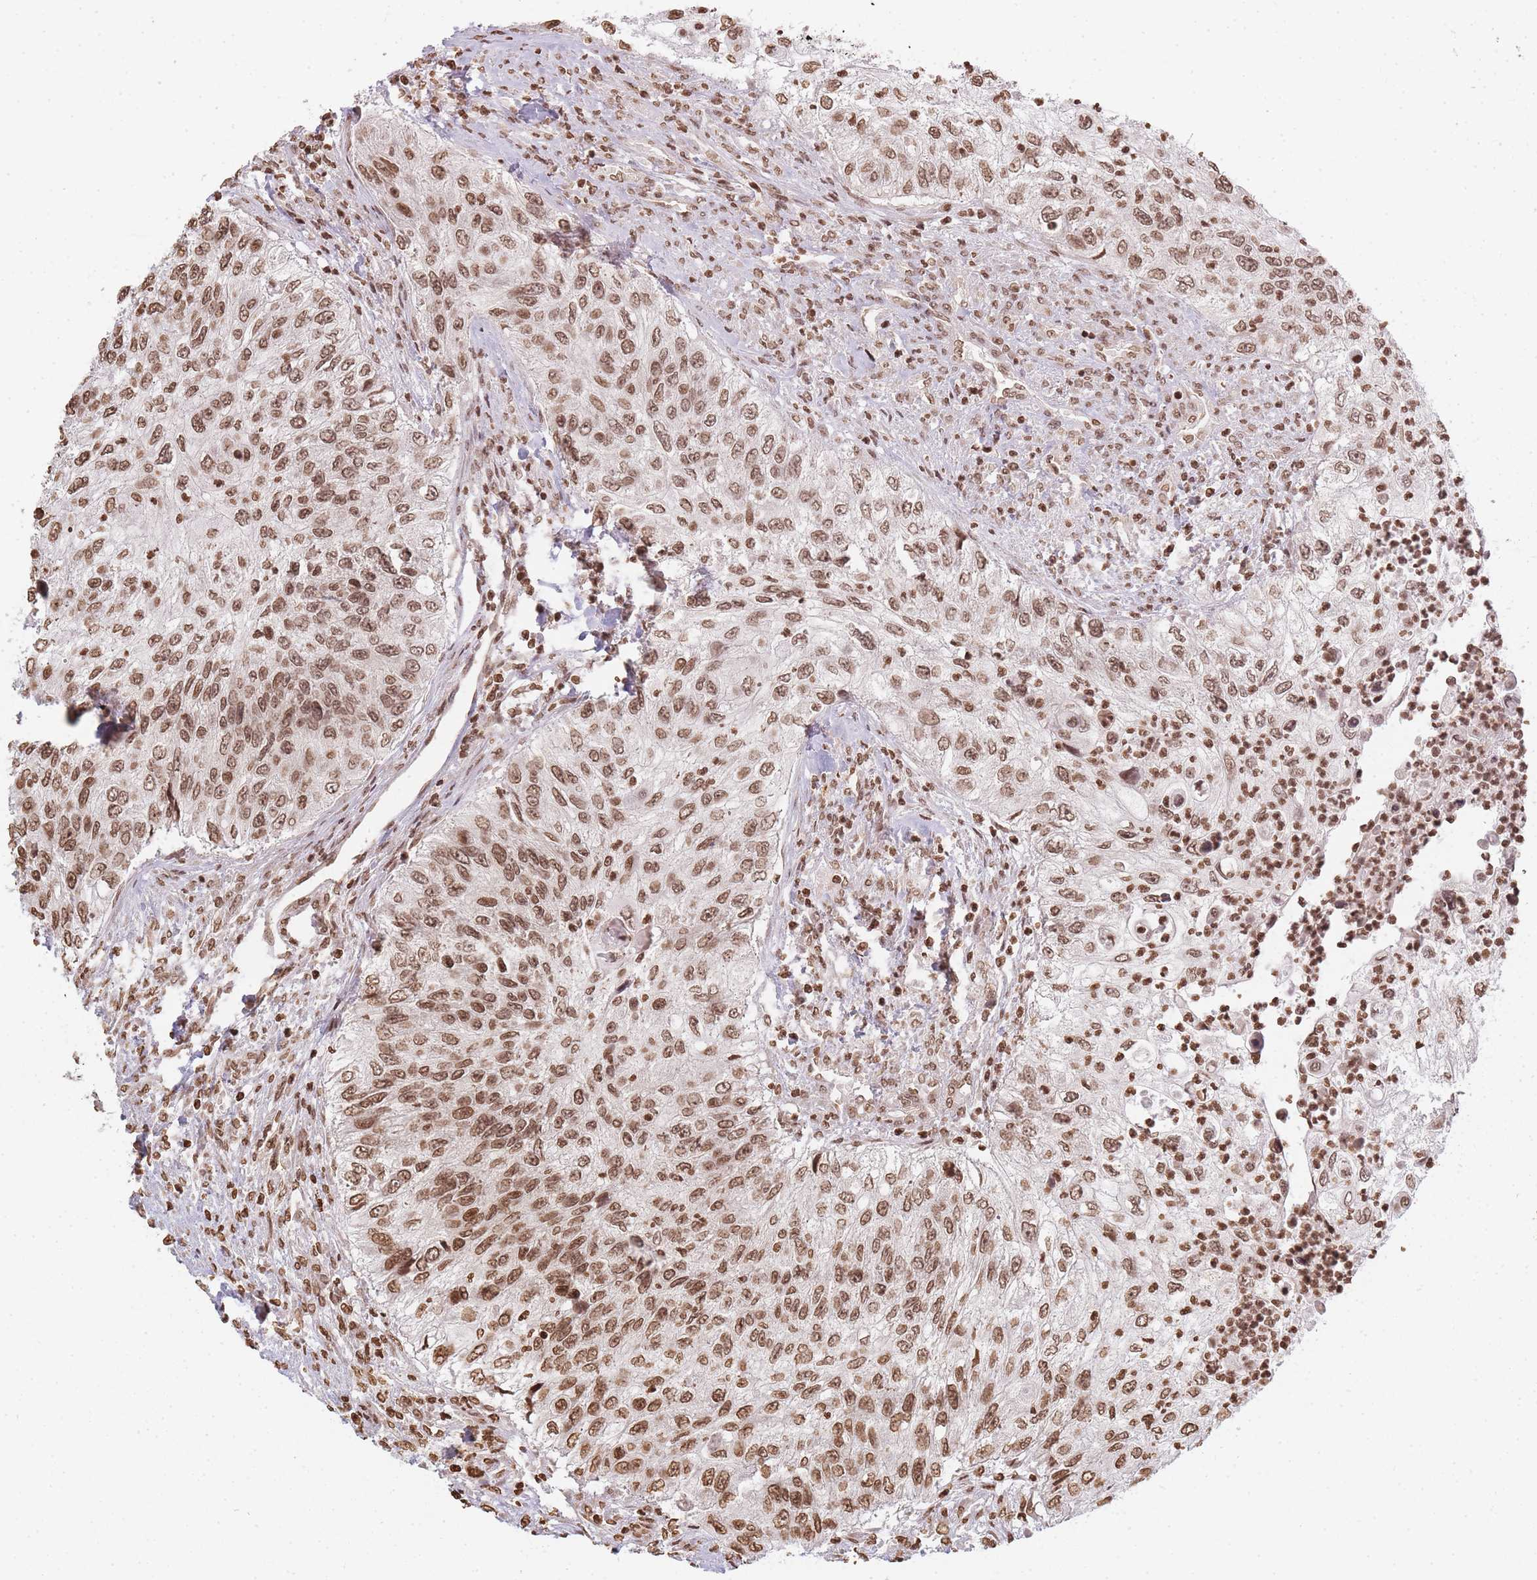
{"staining": {"intensity": "moderate", "quantity": ">75%", "location": "nuclear"}, "tissue": "urothelial cancer", "cell_type": "Tumor cells", "image_type": "cancer", "snomed": [{"axis": "morphology", "description": "Urothelial carcinoma, High grade"}, {"axis": "topography", "description": "Urinary bladder"}], "caption": "Moderate nuclear protein expression is present in about >75% of tumor cells in urothelial cancer.", "gene": "WWTR1", "patient": {"sex": "female", "age": 60}}